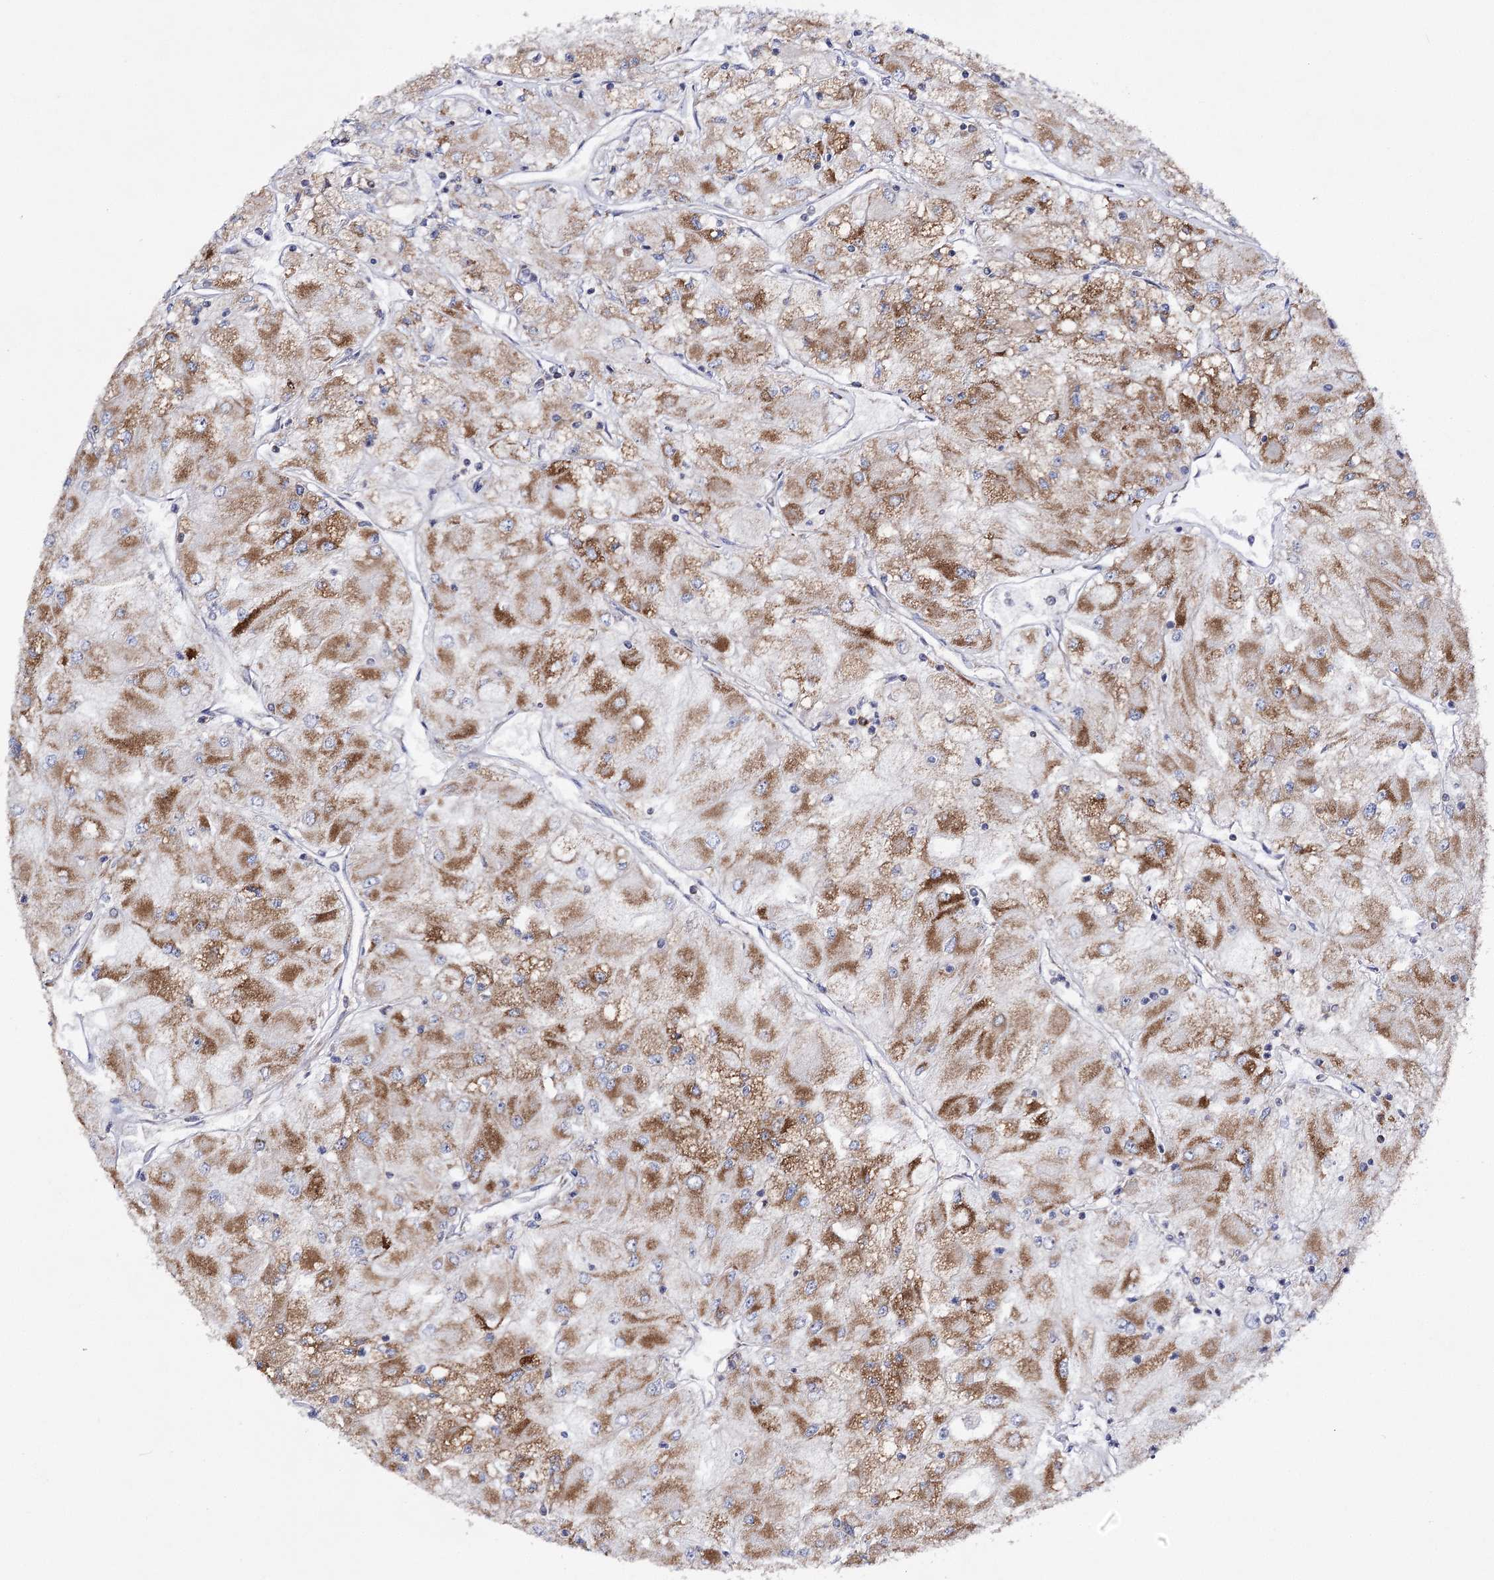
{"staining": {"intensity": "moderate", "quantity": ">75%", "location": "cytoplasmic/membranous"}, "tissue": "renal cancer", "cell_type": "Tumor cells", "image_type": "cancer", "snomed": [{"axis": "morphology", "description": "Adenocarcinoma, NOS"}, {"axis": "topography", "description": "Kidney"}], "caption": "DAB (3,3'-diaminobenzidine) immunohistochemical staining of renal cancer exhibits moderate cytoplasmic/membranous protein expression in approximately >75% of tumor cells.", "gene": "COX15", "patient": {"sex": "male", "age": 80}}